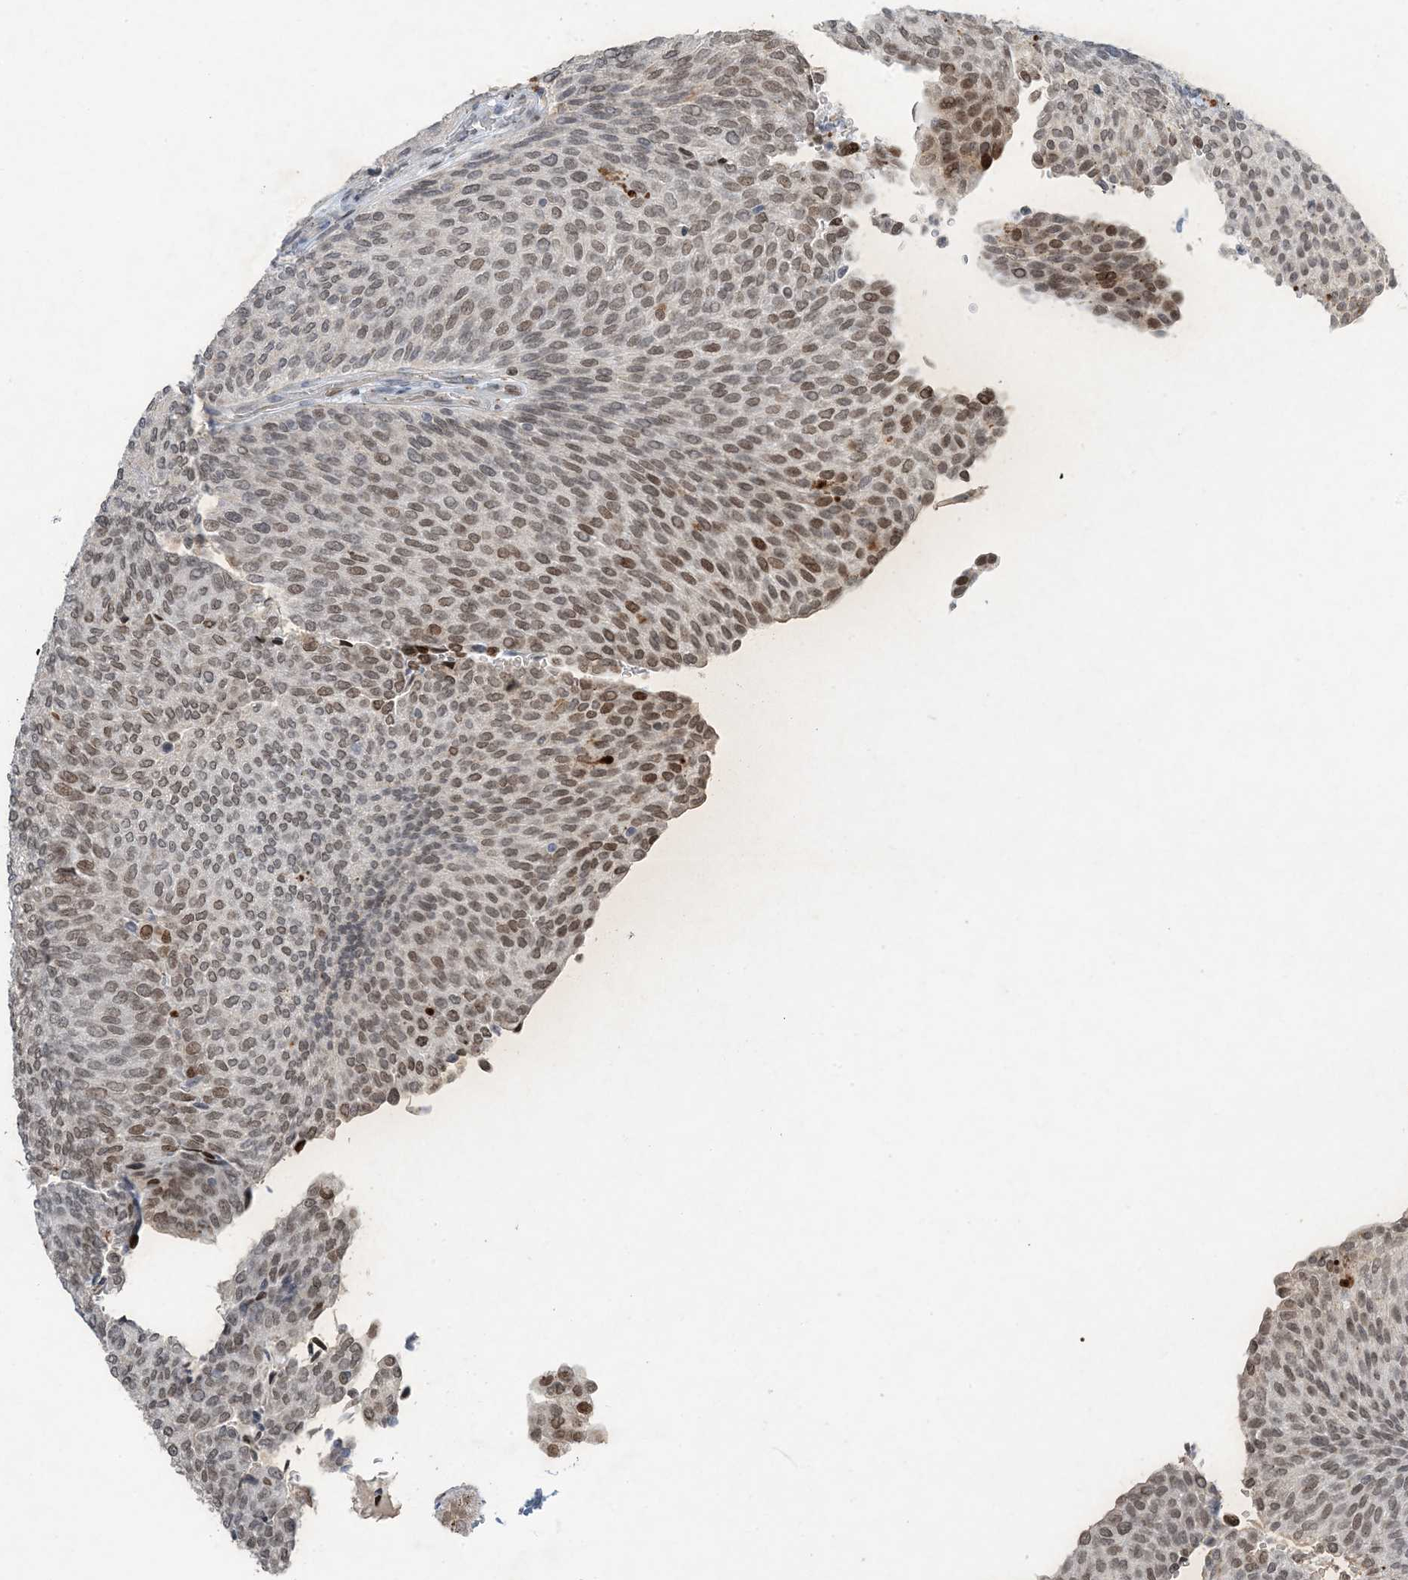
{"staining": {"intensity": "moderate", "quantity": ">75%", "location": "nuclear"}, "tissue": "urothelial cancer", "cell_type": "Tumor cells", "image_type": "cancer", "snomed": [{"axis": "morphology", "description": "Urothelial carcinoma, Low grade"}, {"axis": "topography", "description": "Urinary bladder"}], "caption": "Low-grade urothelial carcinoma stained with DAB immunohistochemistry (IHC) shows medium levels of moderate nuclear positivity in about >75% of tumor cells.", "gene": "SLC25A53", "patient": {"sex": "female", "age": 79}}